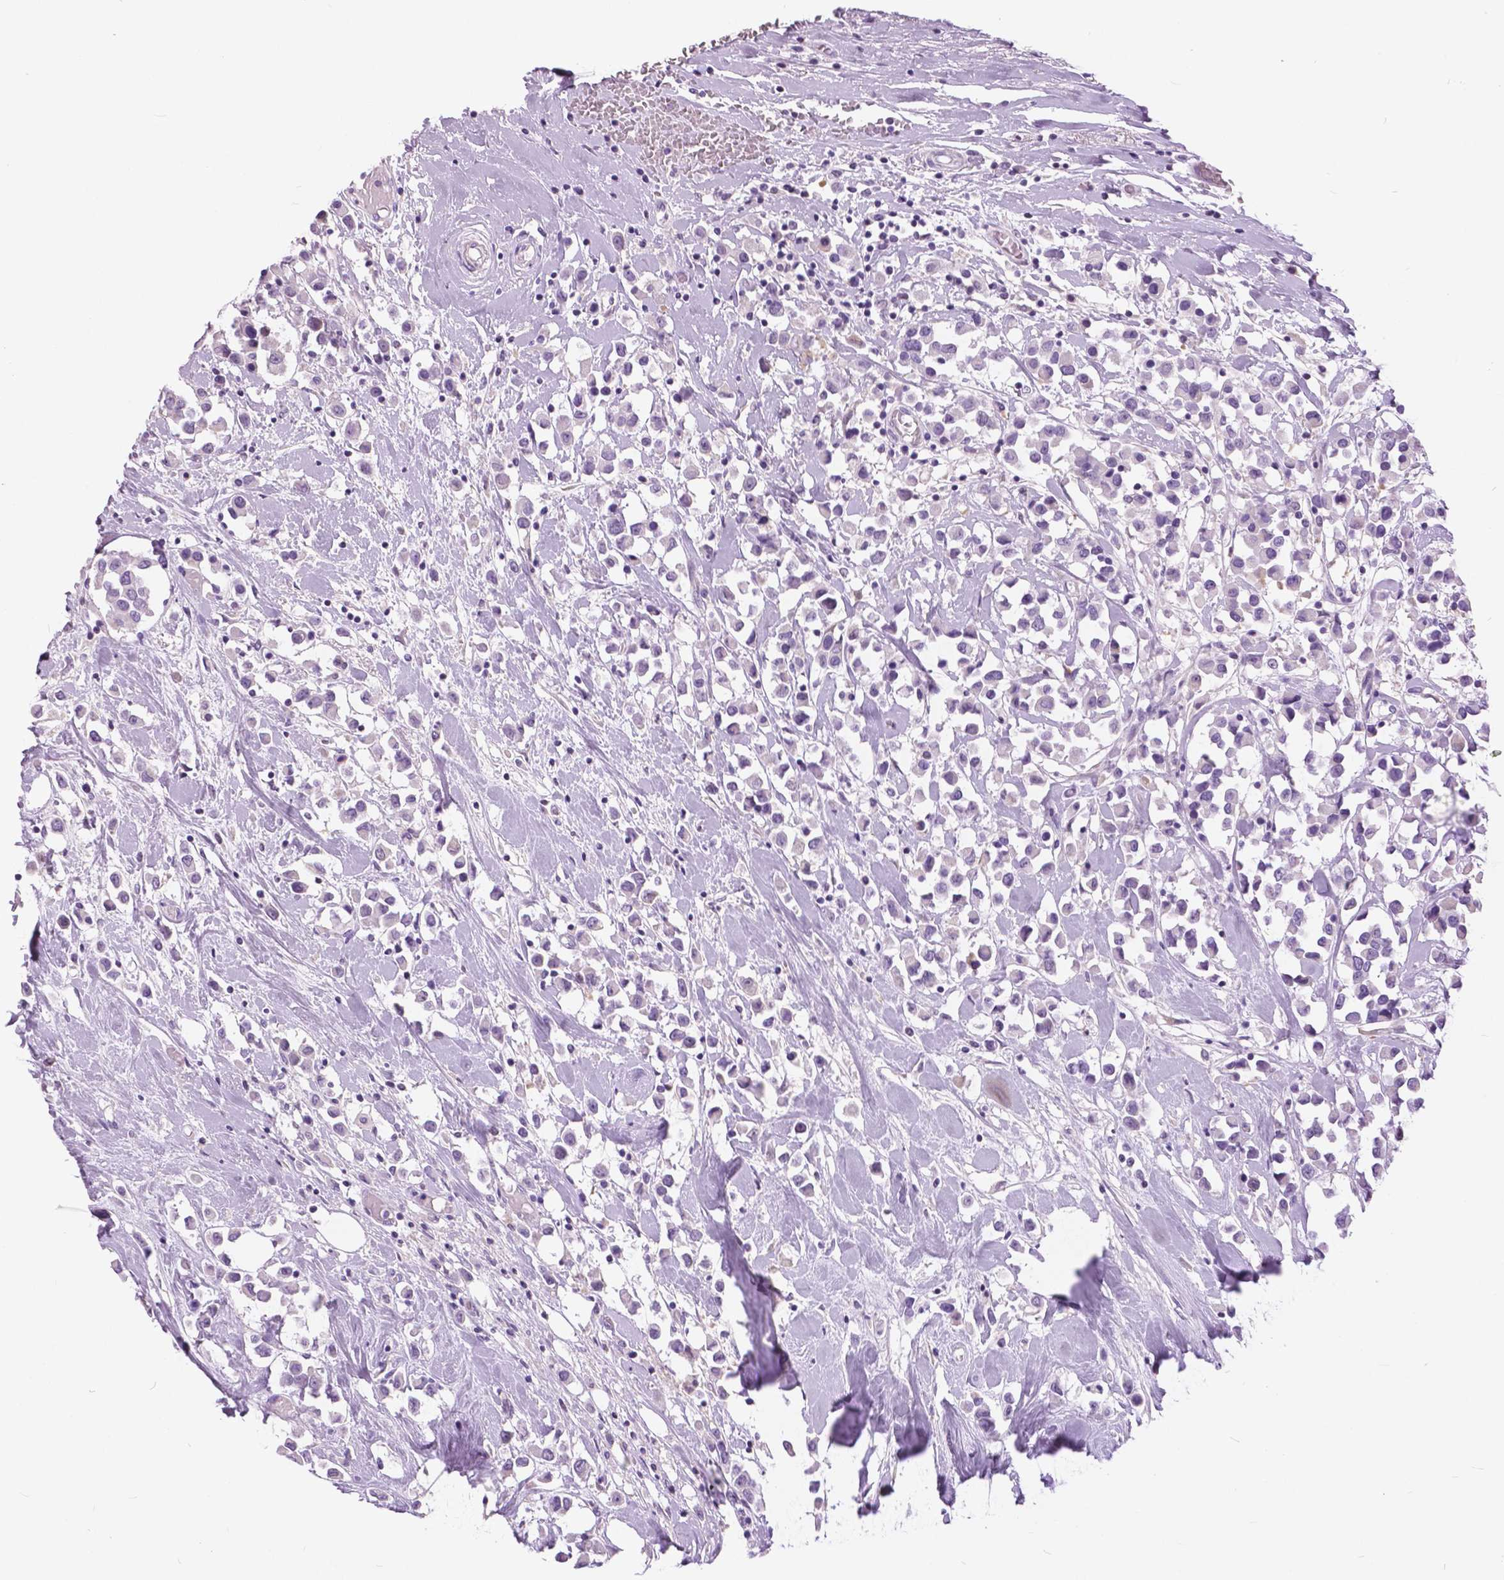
{"staining": {"intensity": "negative", "quantity": "none", "location": "none"}, "tissue": "breast cancer", "cell_type": "Tumor cells", "image_type": "cancer", "snomed": [{"axis": "morphology", "description": "Duct carcinoma"}, {"axis": "topography", "description": "Breast"}], "caption": "There is no significant staining in tumor cells of breast invasive ductal carcinoma.", "gene": "TP53TG5", "patient": {"sex": "female", "age": 61}}